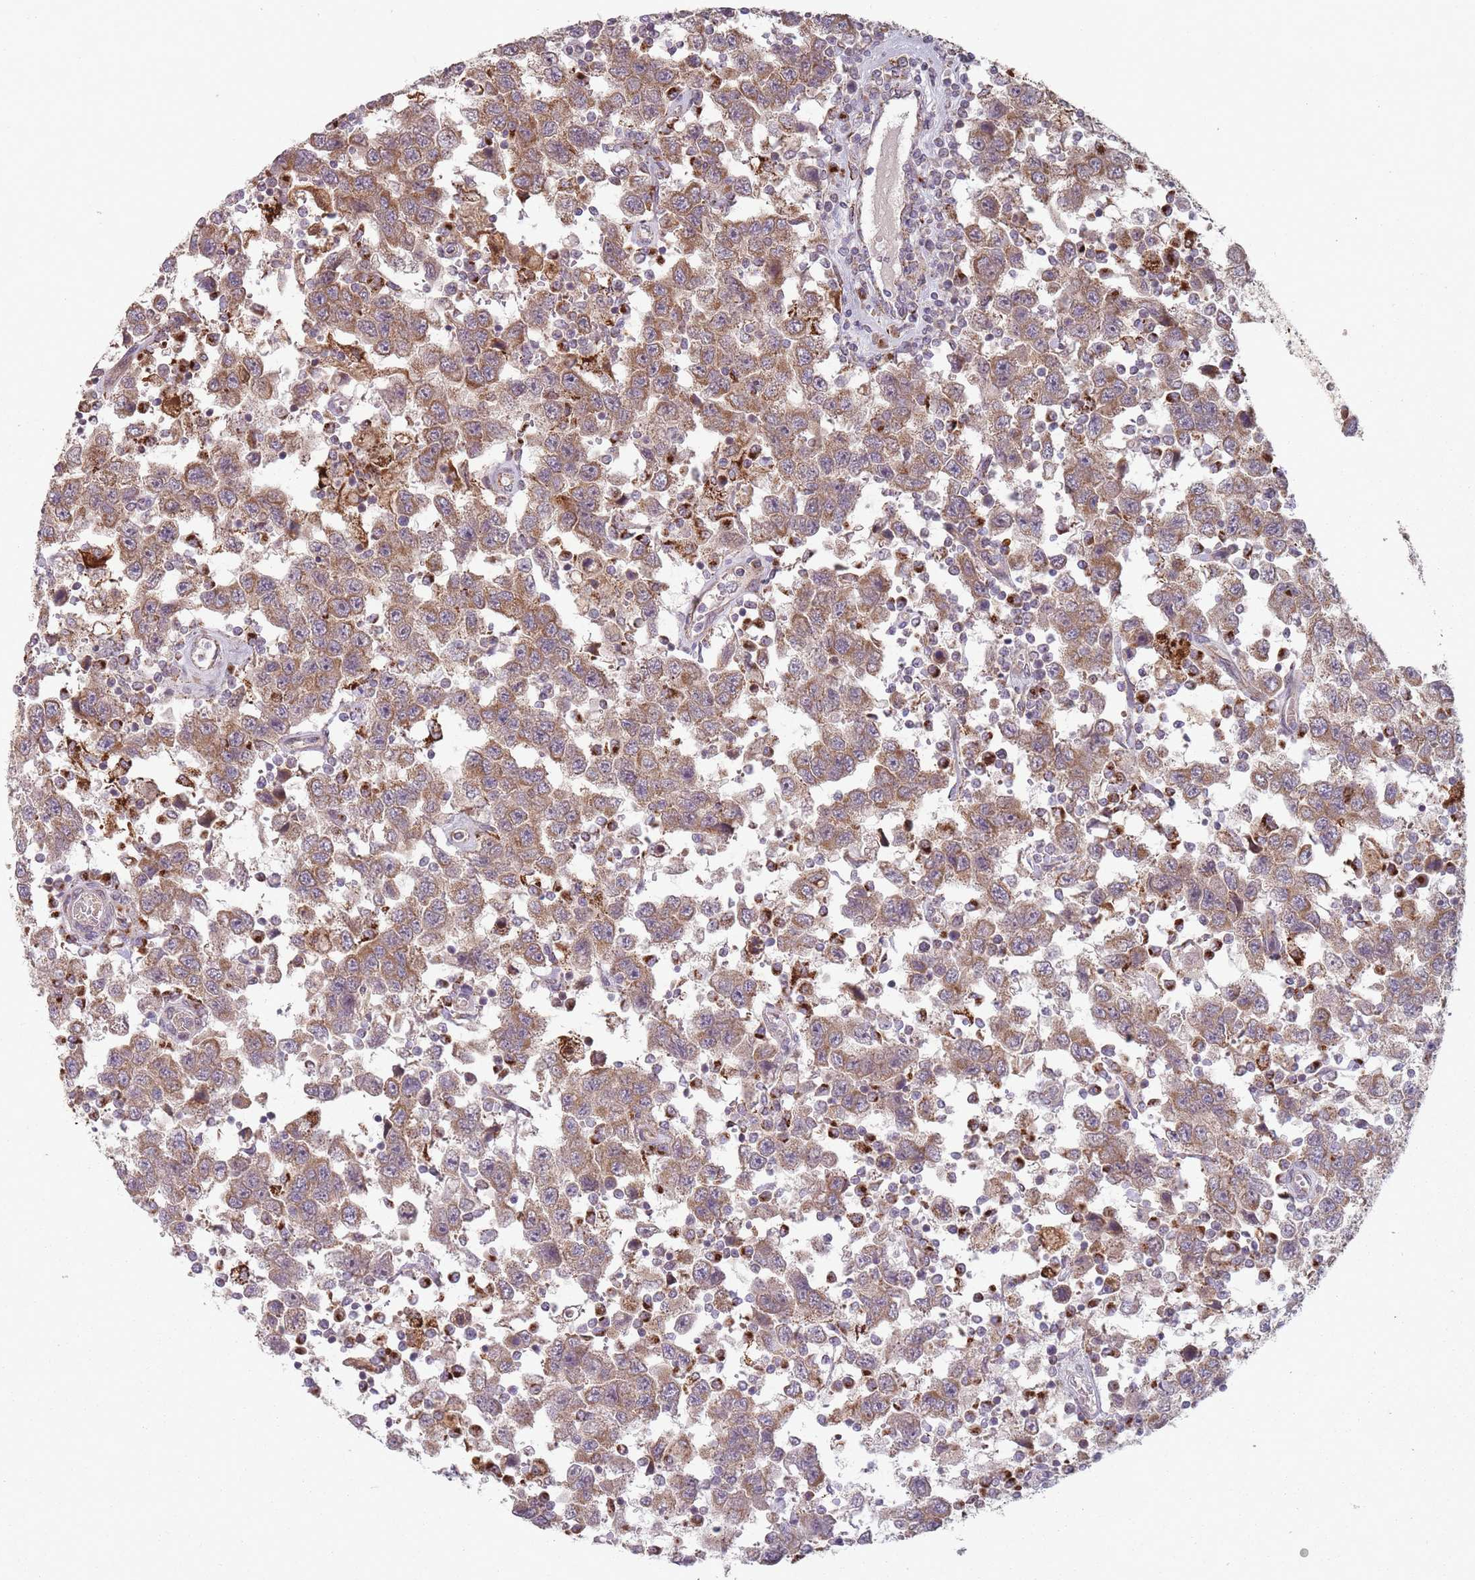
{"staining": {"intensity": "moderate", "quantity": ">75%", "location": "cytoplasmic/membranous"}, "tissue": "testis cancer", "cell_type": "Tumor cells", "image_type": "cancer", "snomed": [{"axis": "morphology", "description": "Seminoma, NOS"}, {"axis": "topography", "description": "Testis"}], "caption": "DAB immunohistochemical staining of human seminoma (testis) shows moderate cytoplasmic/membranous protein positivity in about >75% of tumor cells. Using DAB (3,3'-diaminobenzidine) (brown) and hematoxylin (blue) stains, captured at high magnification using brightfield microscopy.", "gene": "OR10Q1", "patient": {"sex": "male", "age": 41}}